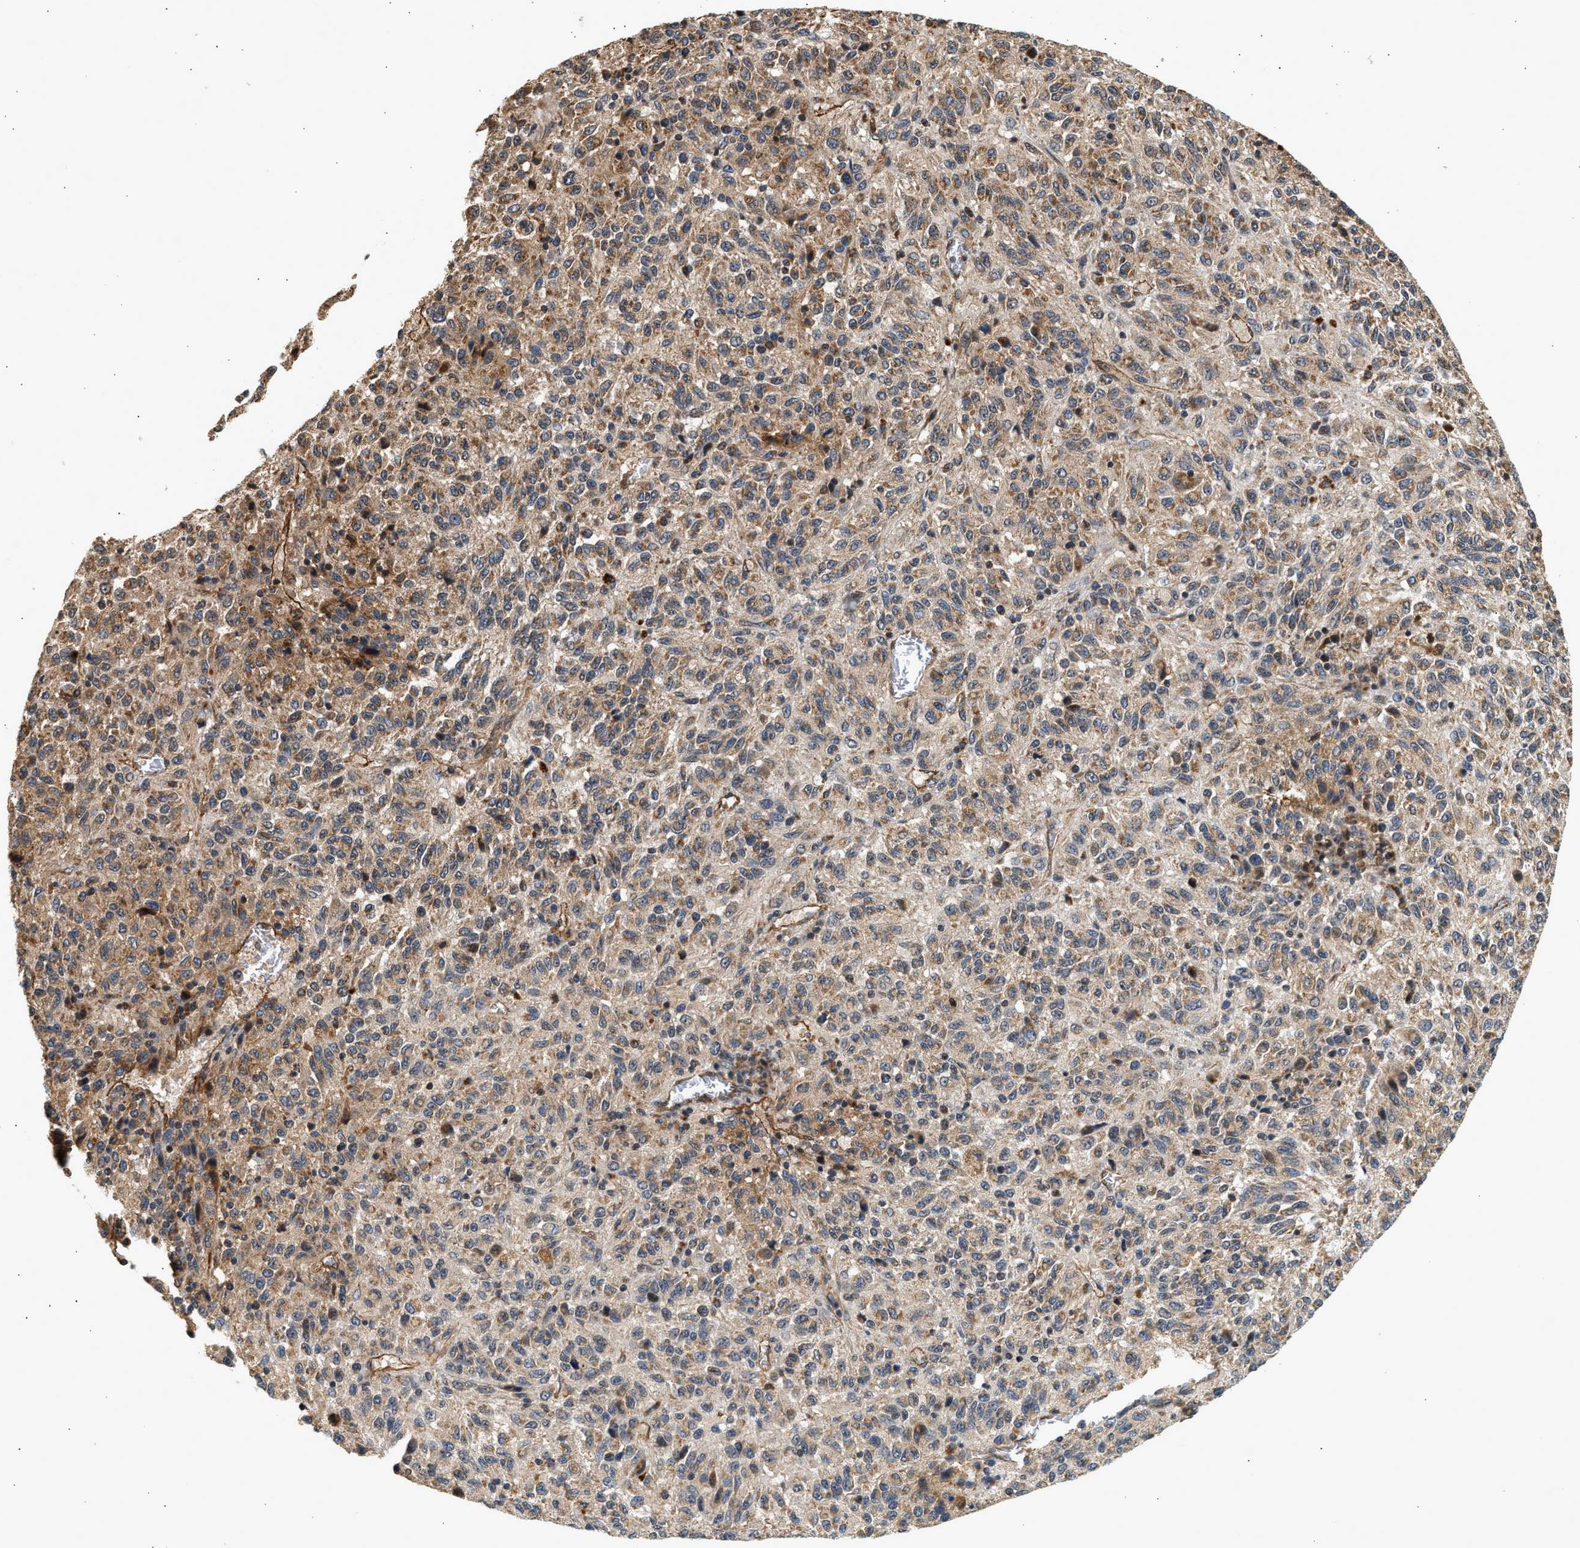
{"staining": {"intensity": "moderate", "quantity": "25%-75%", "location": "cytoplasmic/membranous"}, "tissue": "melanoma", "cell_type": "Tumor cells", "image_type": "cancer", "snomed": [{"axis": "morphology", "description": "Malignant melanoma, Metastatic site"}, {"axis": "topography", "description": "Lung"}], "caption": "Immunohistochemistry of melanoma reveals medium levels of moderate cytoplasmic/membranous positivity in about 25%-75% of tumor cells.", "gene": "DUSP14", "patient": {"sex": "male", "age": 64}}